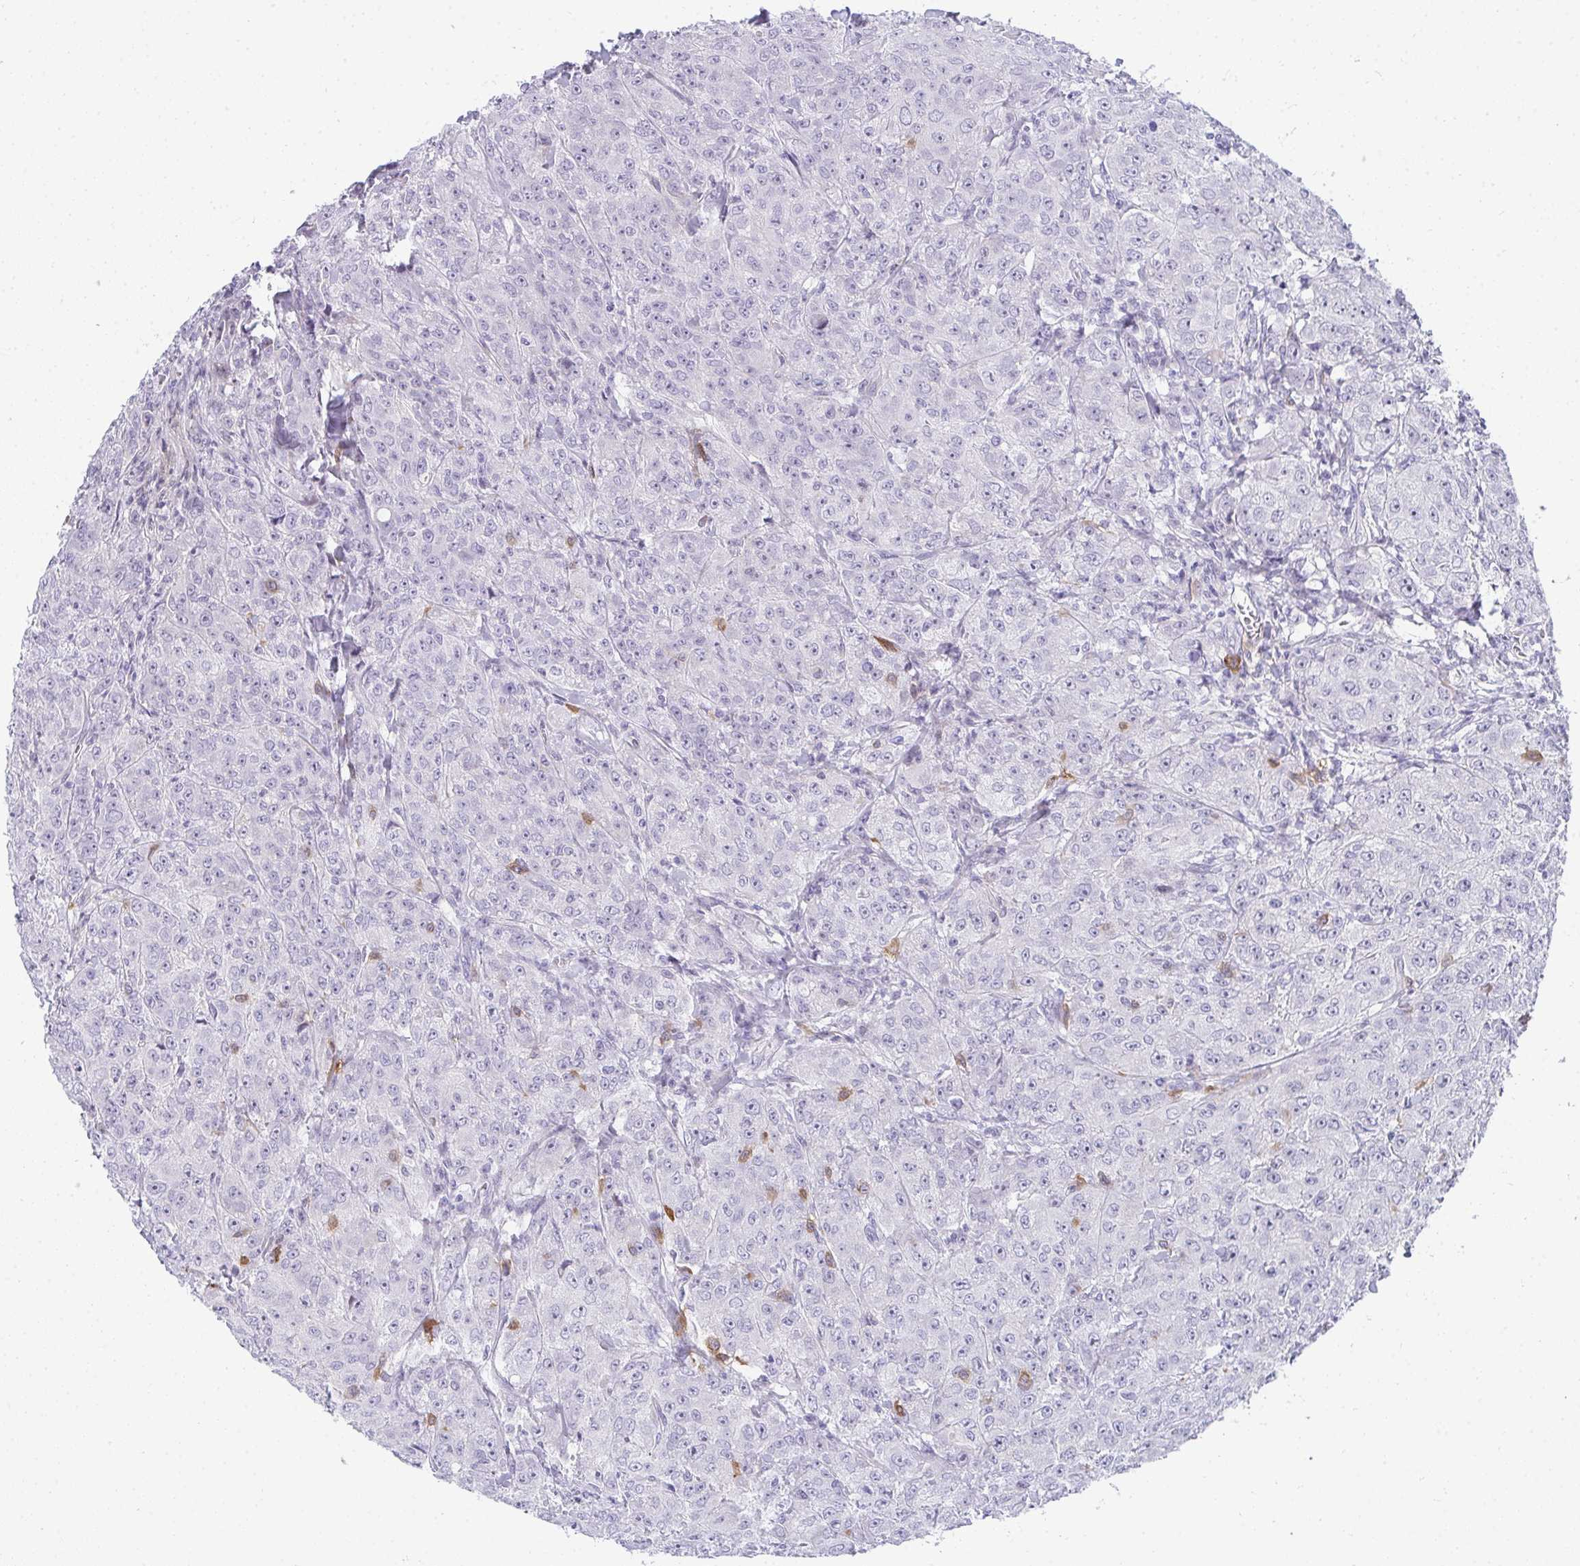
{"staining": {"intensity": "negative", "quantity": "none", "location": "none"}, "tissue": "breast cancer", "cell_type": "Tumor cells", "image_type": "cancer", "snomed": [{"axis": "morphology", "description": "Normal tissue, NOS"}, {"axis": "morphology", "description": "Duct carcinoma"}, {"axis": "topography", "description": "Breast"}], "caption": "High magnification brightfield microscopy of breast cancer stained with DAB (brown) and counterstained with hematoxylin (blue): tumor cells show no significant expression.", "gene": "AK5", "patient": {"sex": "female", "age": 43}}